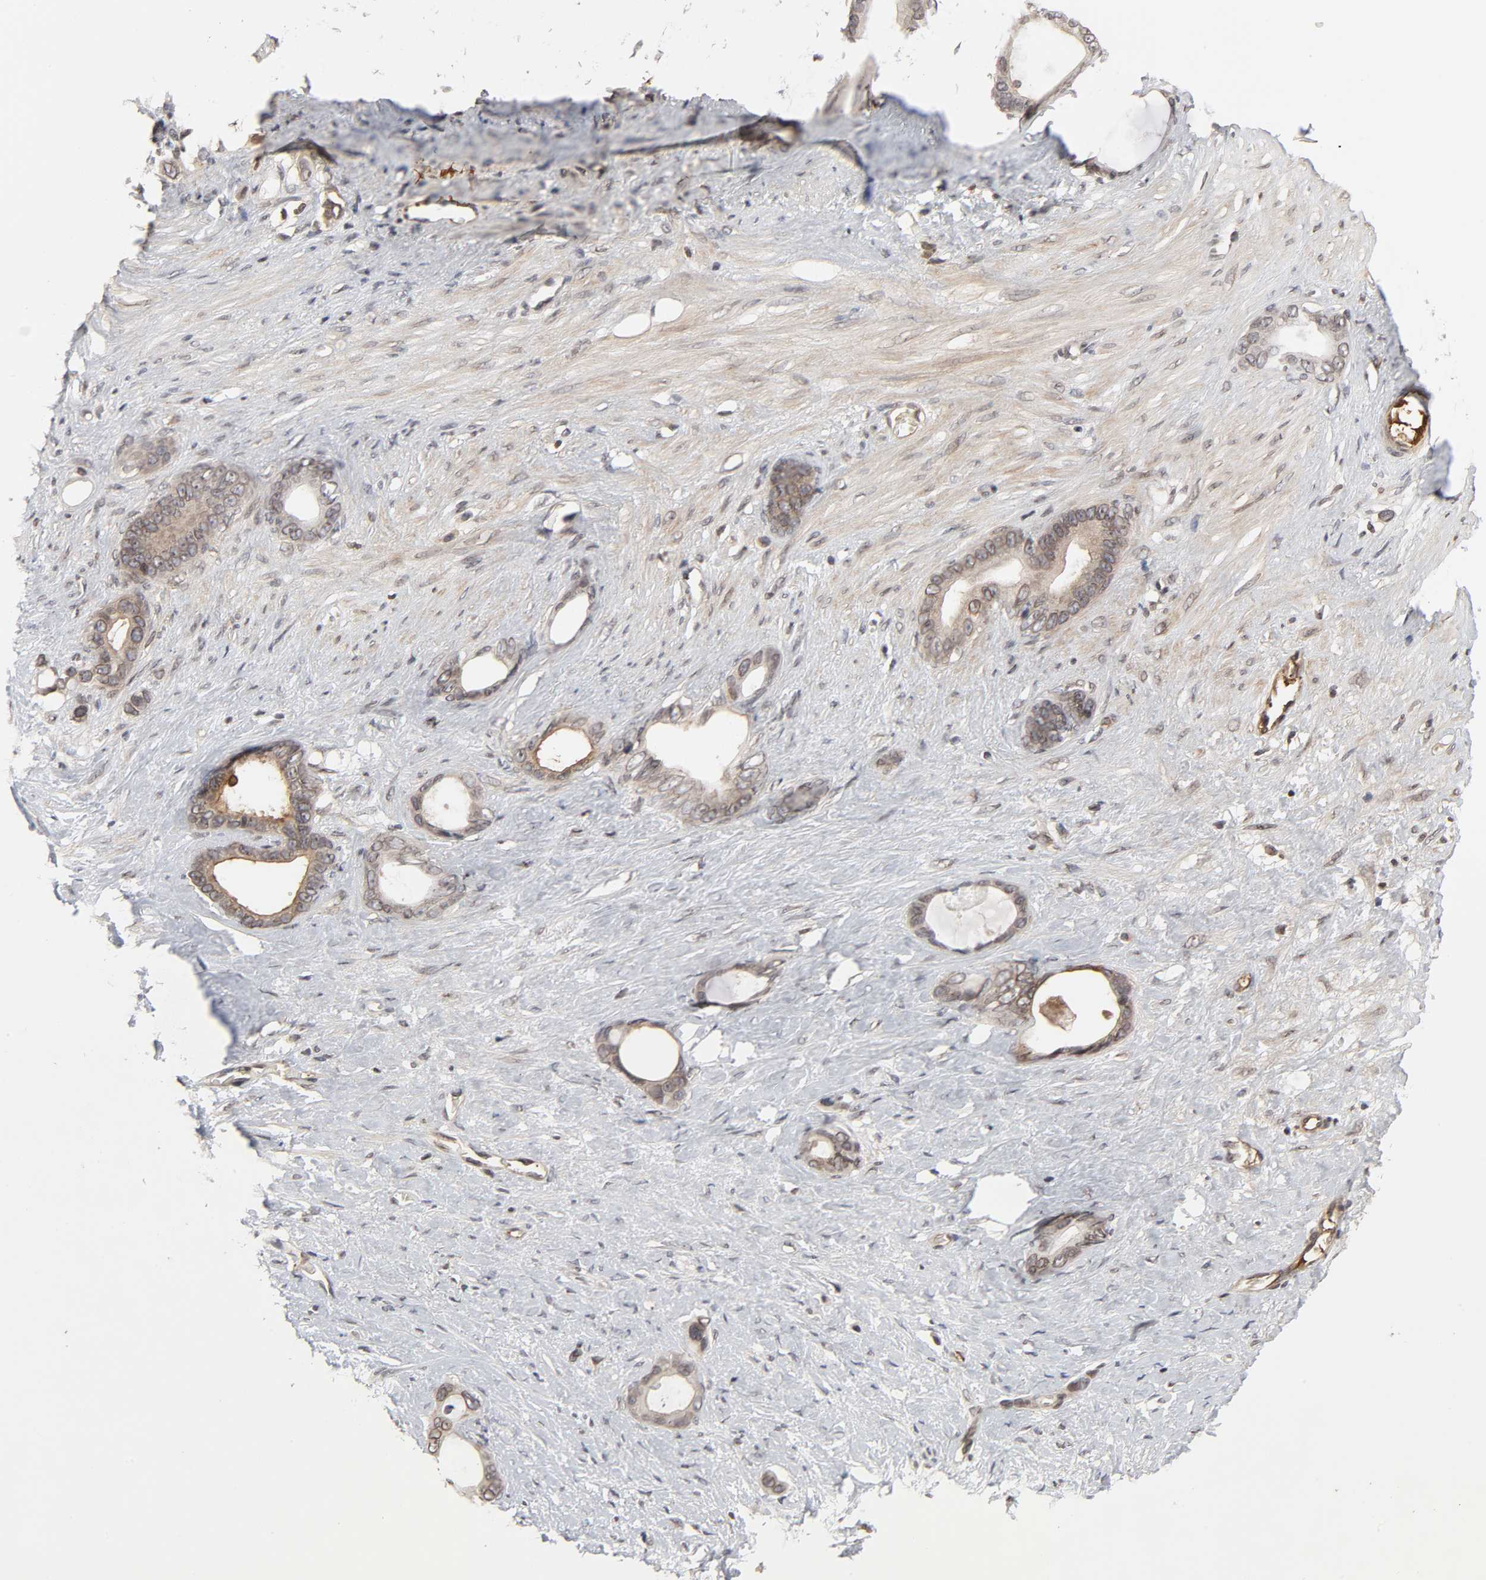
{"staining": {"intensity": "moderate", "quantity": ">75%", "location": "cytoplasmic/membranous,nuclear"}, "tissue": "stomach cancer", "cell_type": "Tumor cells", "image_type": "cancer", "snomed": [{"axis": "morphology", "description": "Adenocarcinoma, NOS"}, {"axis": "topography", "description": "Stomach"}], "caption": "The histopathology image demonstrates staining of stomach adenocarcinoma, revealing moderate cytoplasmic/membranous and nuclear protein expression (brown color) within tumor cells. (DAB (3,3'-diaminobenzidine) IHC, brown staining for protein, blue staining for nuclei).", "gene": "CPN2", "patient": {"sex": "female", "age": 75}}